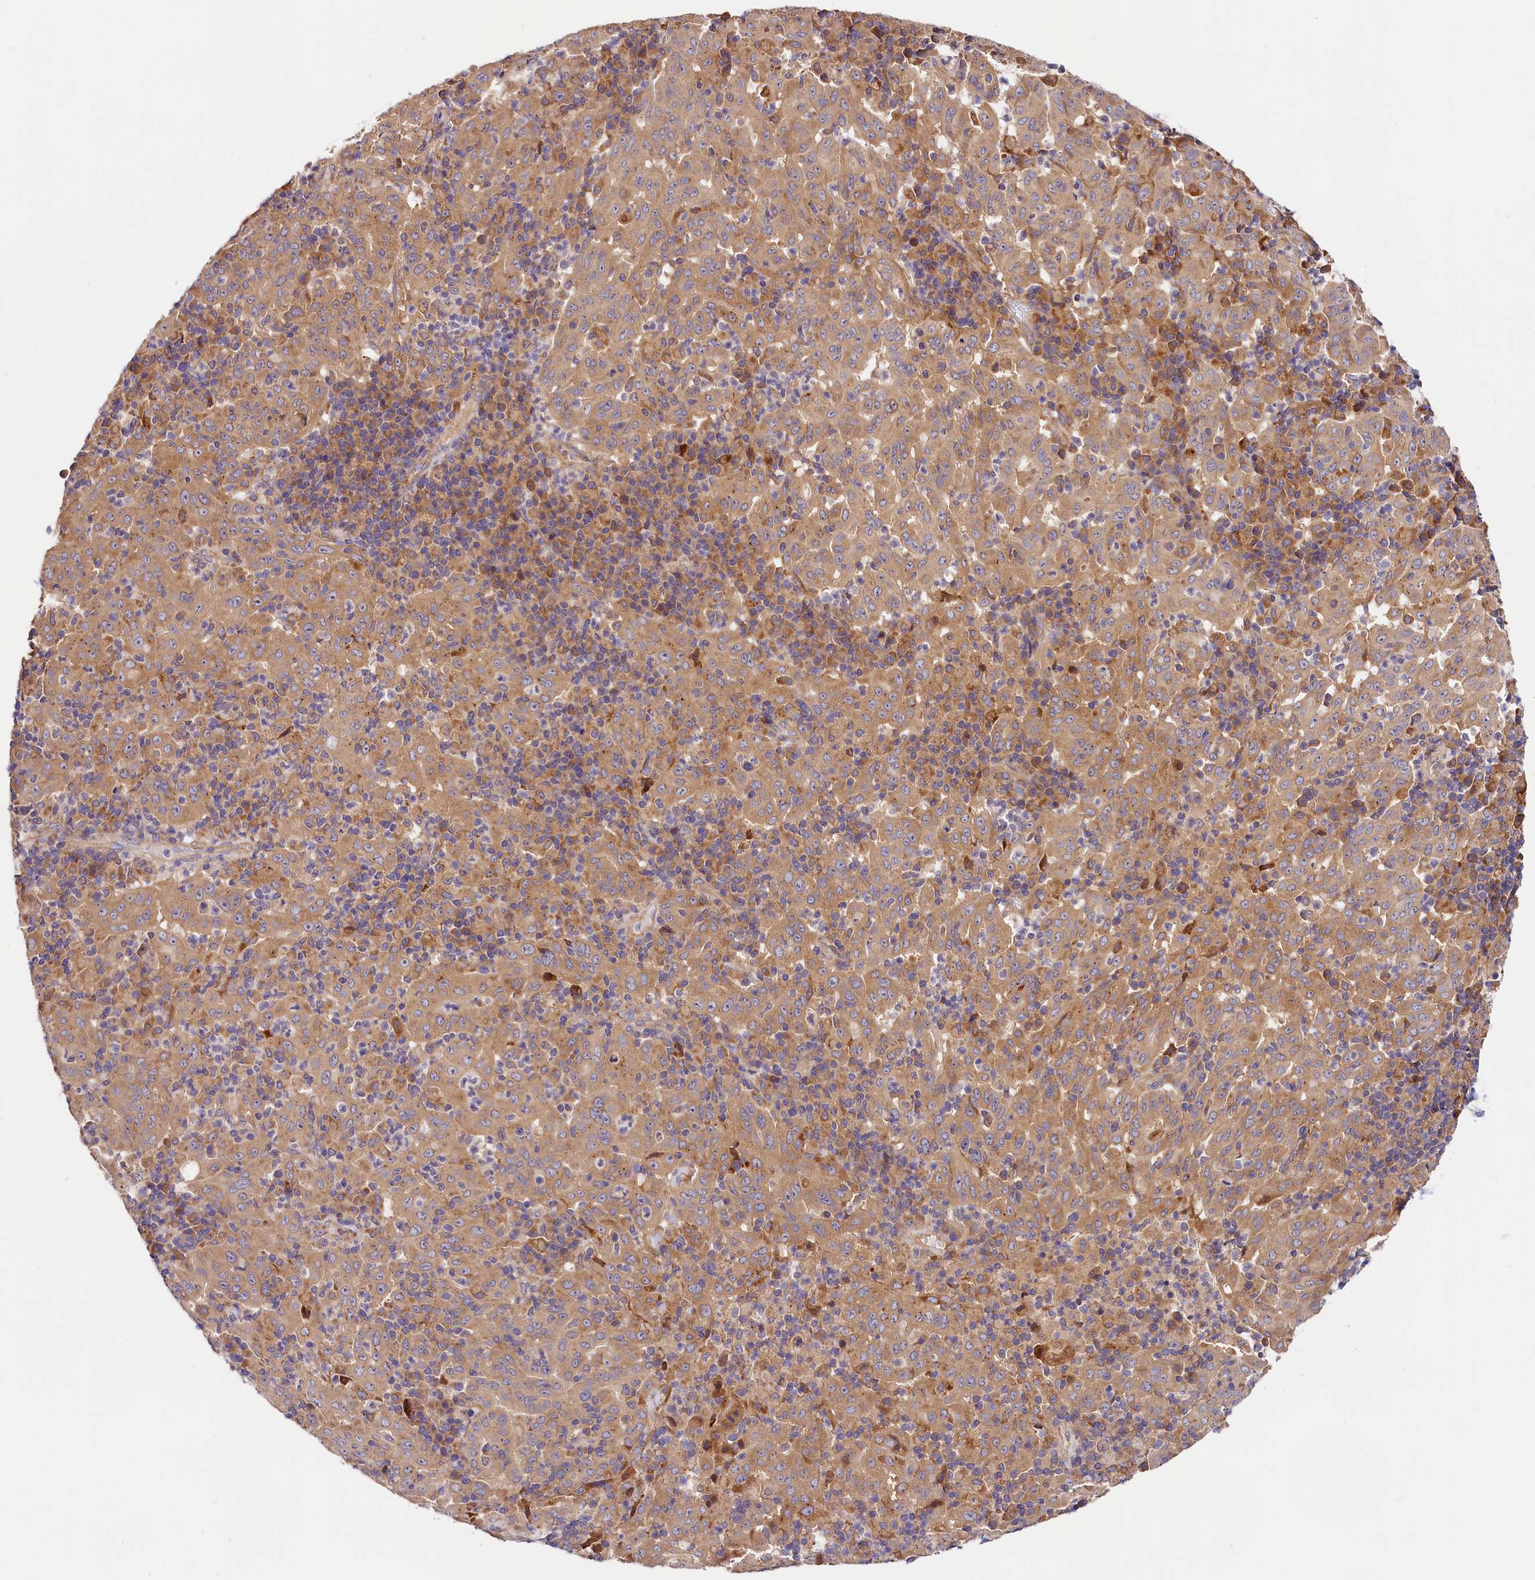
{"staining": {"intensity": "moderate", "quantity": ">75%", "location": "cytoplasmic/membranous"}, "tissue": "pancreatic cancer", "cell_type": "Tumor cells", "image_type": "cancer", "snomed": [{"axis": "morphology", "description": "Adenocarcinoma, NOS"}, {"axis": "topography", "description": "Pancreas"}], "caption": "Immunohistochemical staining of pancreatic cancer exhibits medium levels of moderate cytoplasmic/membranous staining in approximately >75% of tumor cells. The staining was performed using DAB (3,3'-diaminobenzidine), with brown indicating positive protein expression. Nuclei are stained blue with hematoxylin.", "gene": "SPG11", "patient": {"sex": "male", "age": 63}}